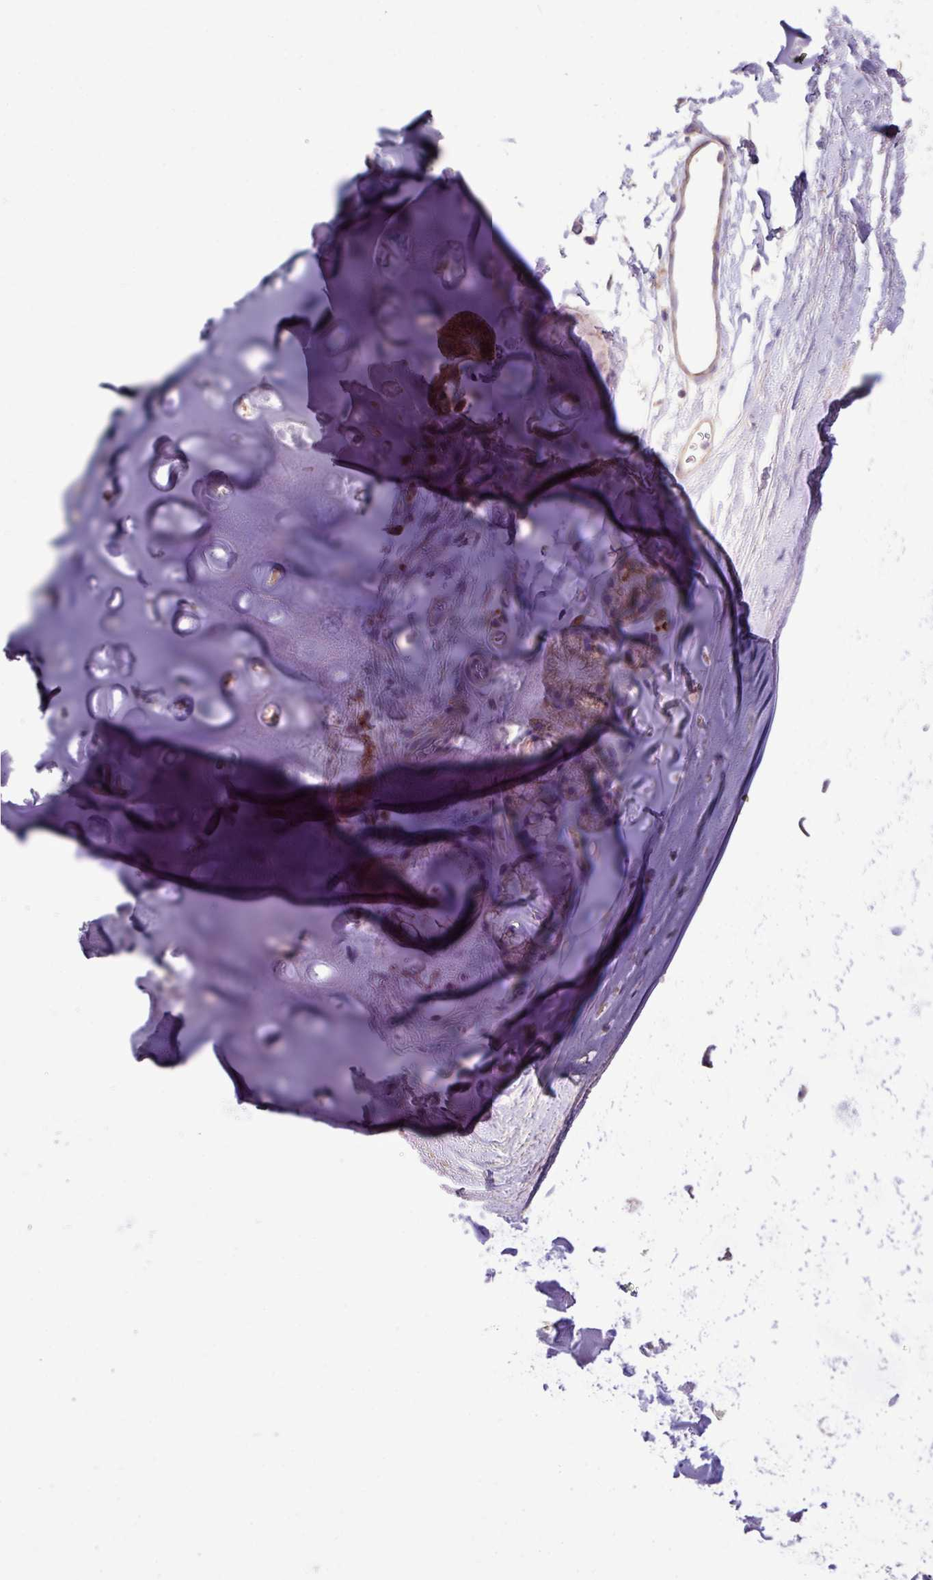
{"staining": {"intensity": "moderate", "quantity": "<25%", "location": "cytoplasmic/membranous"}, "tissue": "soft tissue", "cell_type": "Chondrocytes", "image_type": "normal", "snomed": [{"axis": "morphology", "description": "Normal tissue, NOS"}, {"axis": "topography", "description": "Lymph node"}, {"axis": "topography", "description": "Cartilage tissue"}, {"axis": "topography", "description": "Bronchus"}], "caption": "Approximately <25% of chondrocytes in unremarkable human soft tissue exhibit moderate cytoplasmic/membranous protein positivity as visualized by brown immunohistochemical staining.", "gene": "PPM1J", "patient": {"sex": "female", "age": 70}}